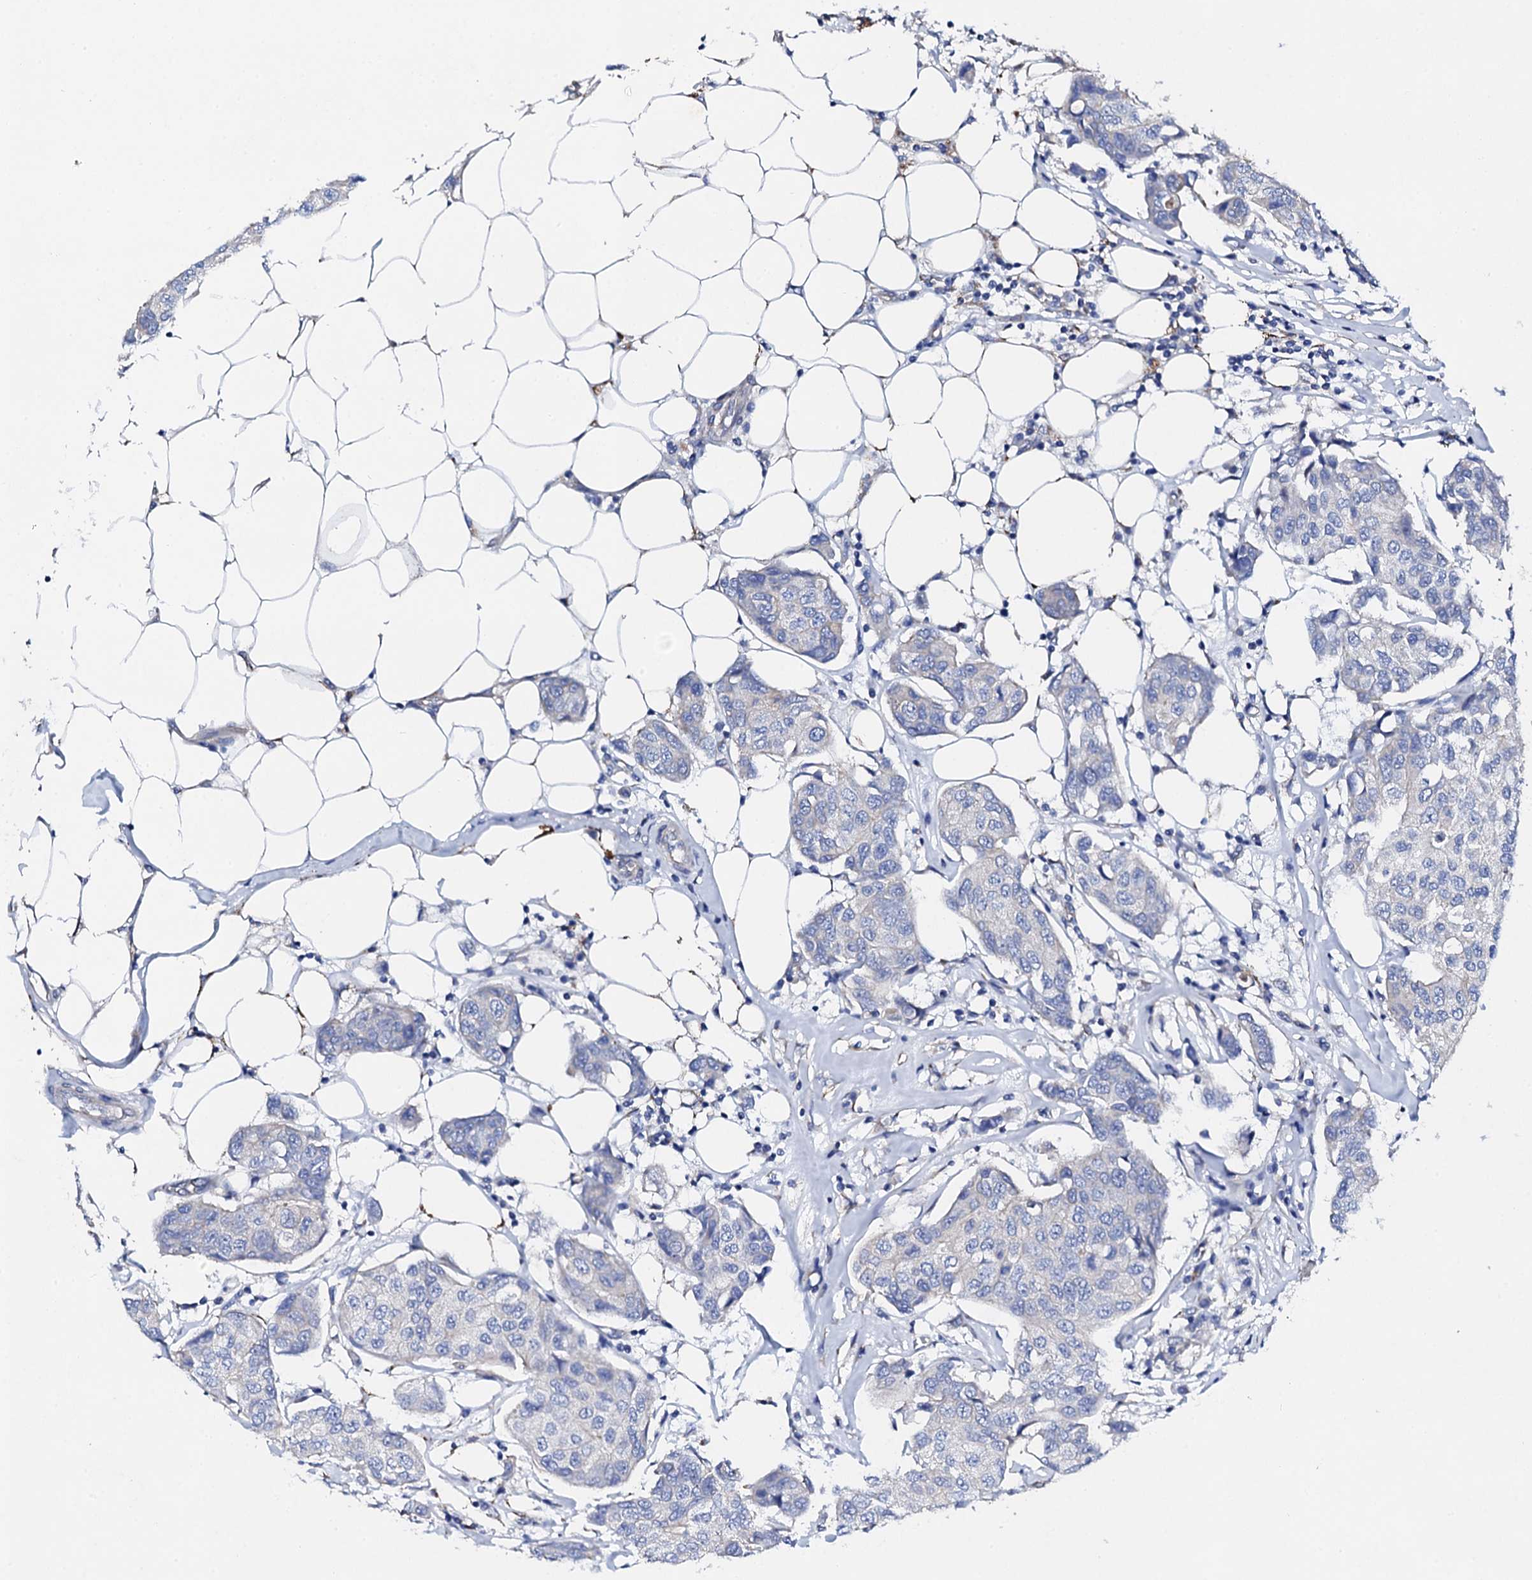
{"staining": {"intensity": "negative", "quantity": "none", "location": "none"}, "tissue": "breast cancer", "cell_type": "Tumor cells", "image_type": "cancer", "snomed": [{"axis": "morphology", "description": "Duct carcinoma"}, {"axis": "topography", "description": "Breast"}], "caption": "IHC photomicrograph of neoplastic tissue: human breast cancer stained with DAB (3,3'-diaminobenzidine) demonstrates no significant protein positivity in tumor cells.", "gene": "KLHL32", "patient": {"sex": "female", "age": 80}}